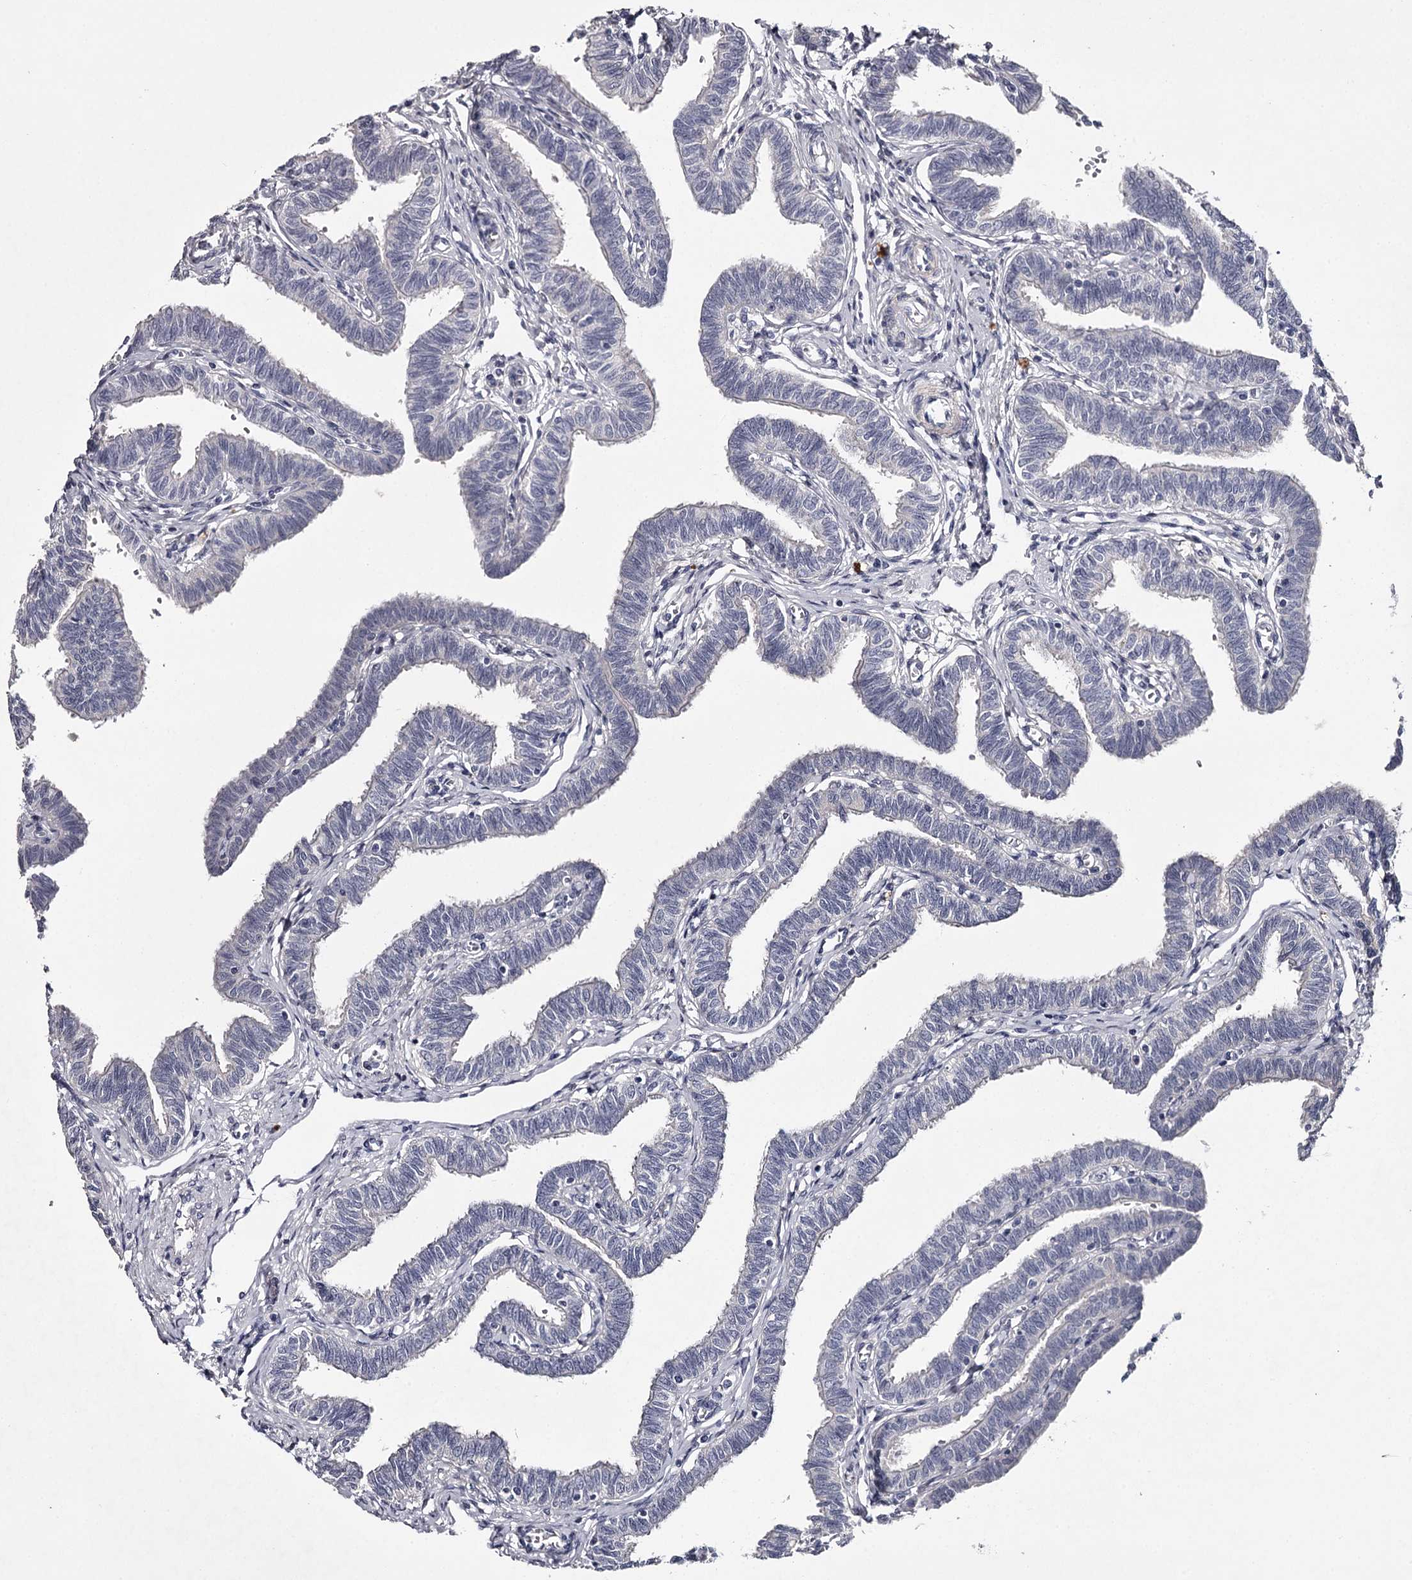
{"staining": {"intensity": "negative", "quantity": "none", "location": "none"}, "tissue": "fallopian tube", "cell_type": "Glandular cells", "image_type": "normal", "snomed": [{"axis": "morphology", "description": "Normal tissue, NOS"}, {"axis": "topography", "description": "Fallopian tube"}, {"axis": "topography", "description": "Ovary"}], "caption": "This is a micrograph of IHC staining of benign fallopian tube, which shows no staining in glandular cells. (Stains: DAB IHC with hematoxylin counter stain, Microscopy: brightfield microscopy at high magnification).", "gene": "FDXACB1", "patient": {"sex": "female", "age": 23}}